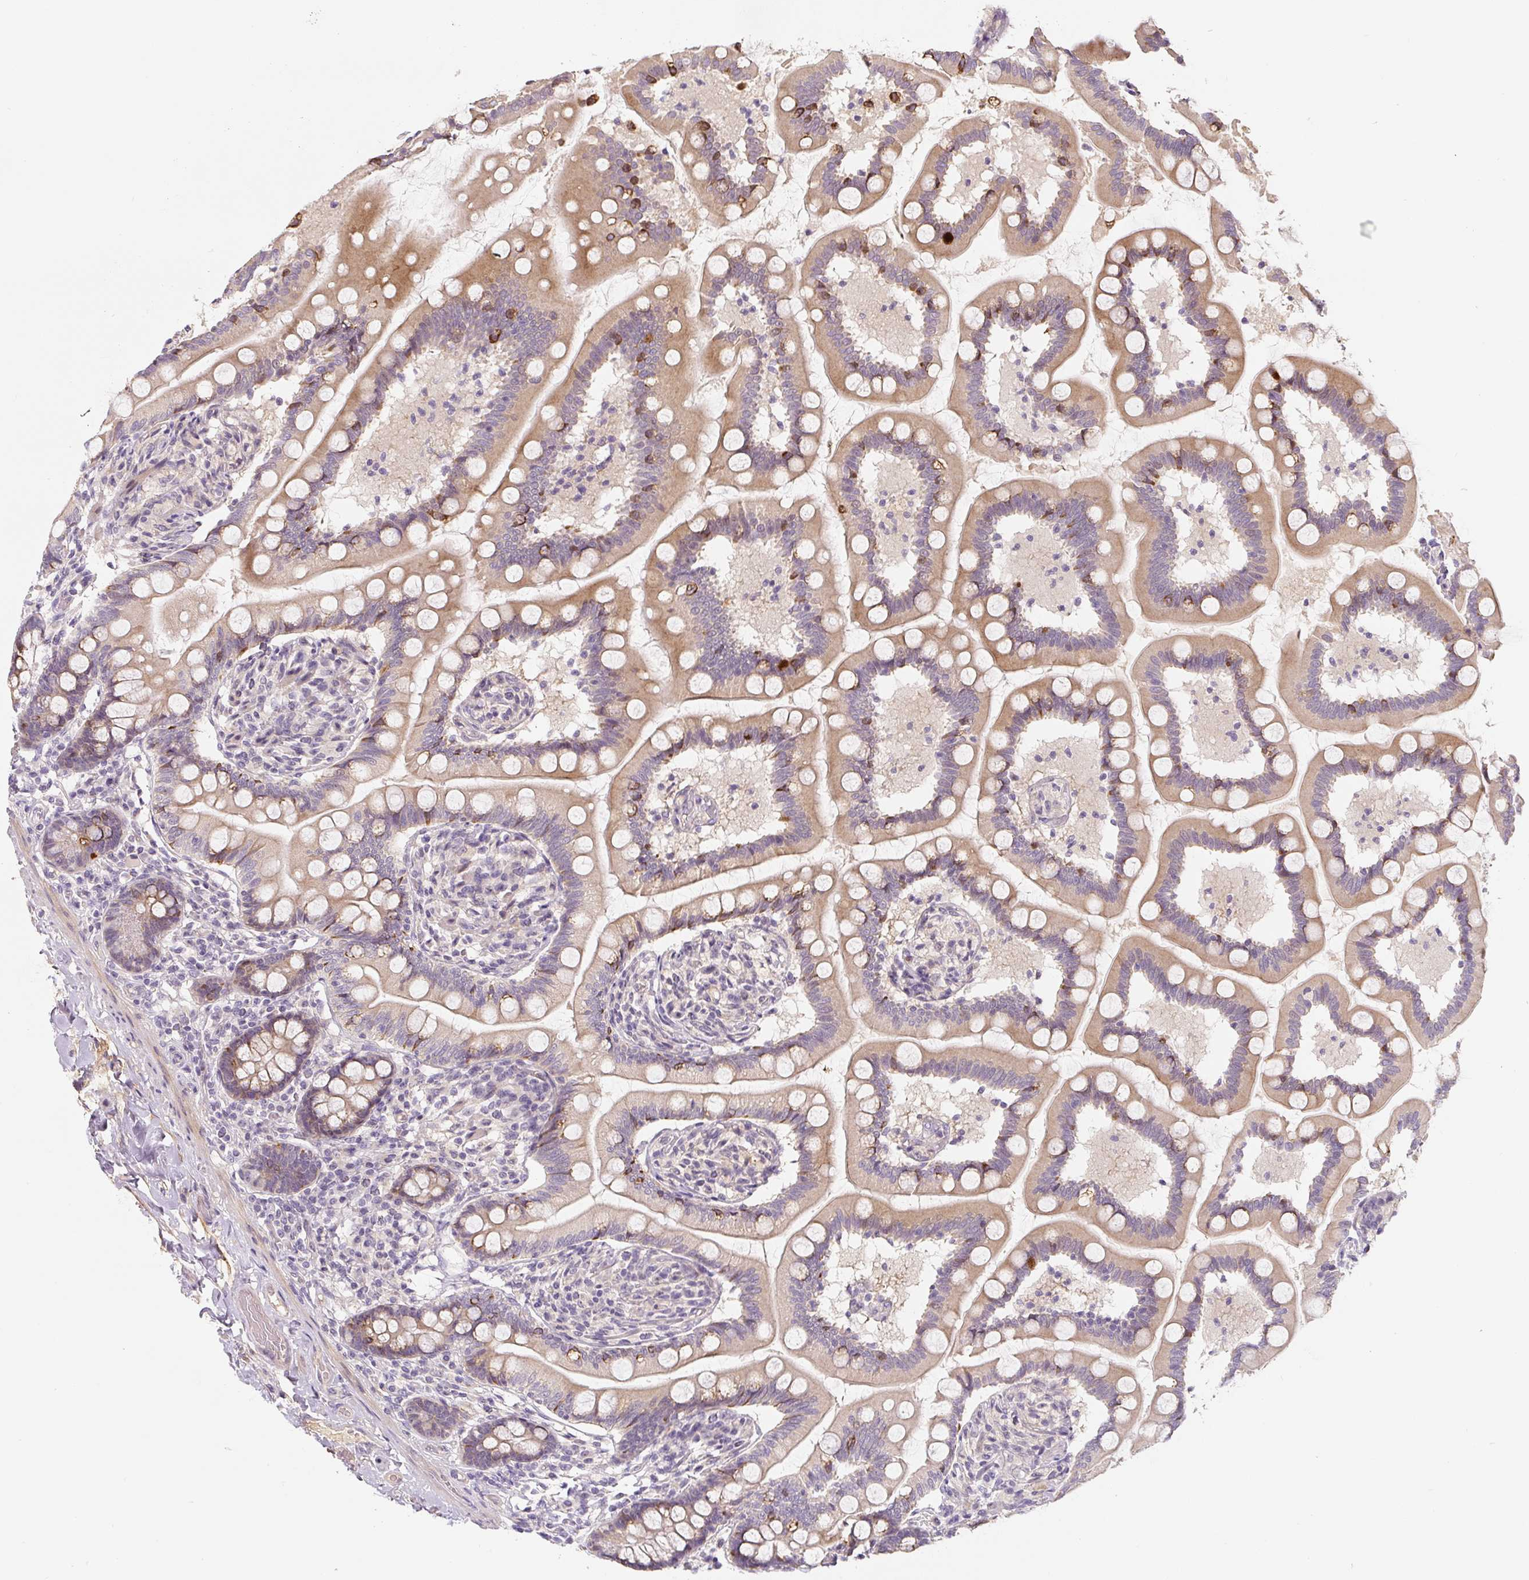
{"staining": {"intensity": "moderate", "quantity": ">75%", "location": "cytoplasmic/membranous"}, "tissue": "small intestine", "cell_type": "Glandular cells", "image_type": "normal", "snomed": [{"axis": "morphology", "description": "Normal tissue, NOS"}, {"axis": "topography", "description": "Small intestine"}], "caption": "Immunohistochemical staining of unremarkable small intestine exhibits >75% levels of moderate cytoplasmic/membranous protein staining in approximately >75% of glandular cells.", "gene": "PWWP3B", "patient": {"sex": "female", "age": 64}}